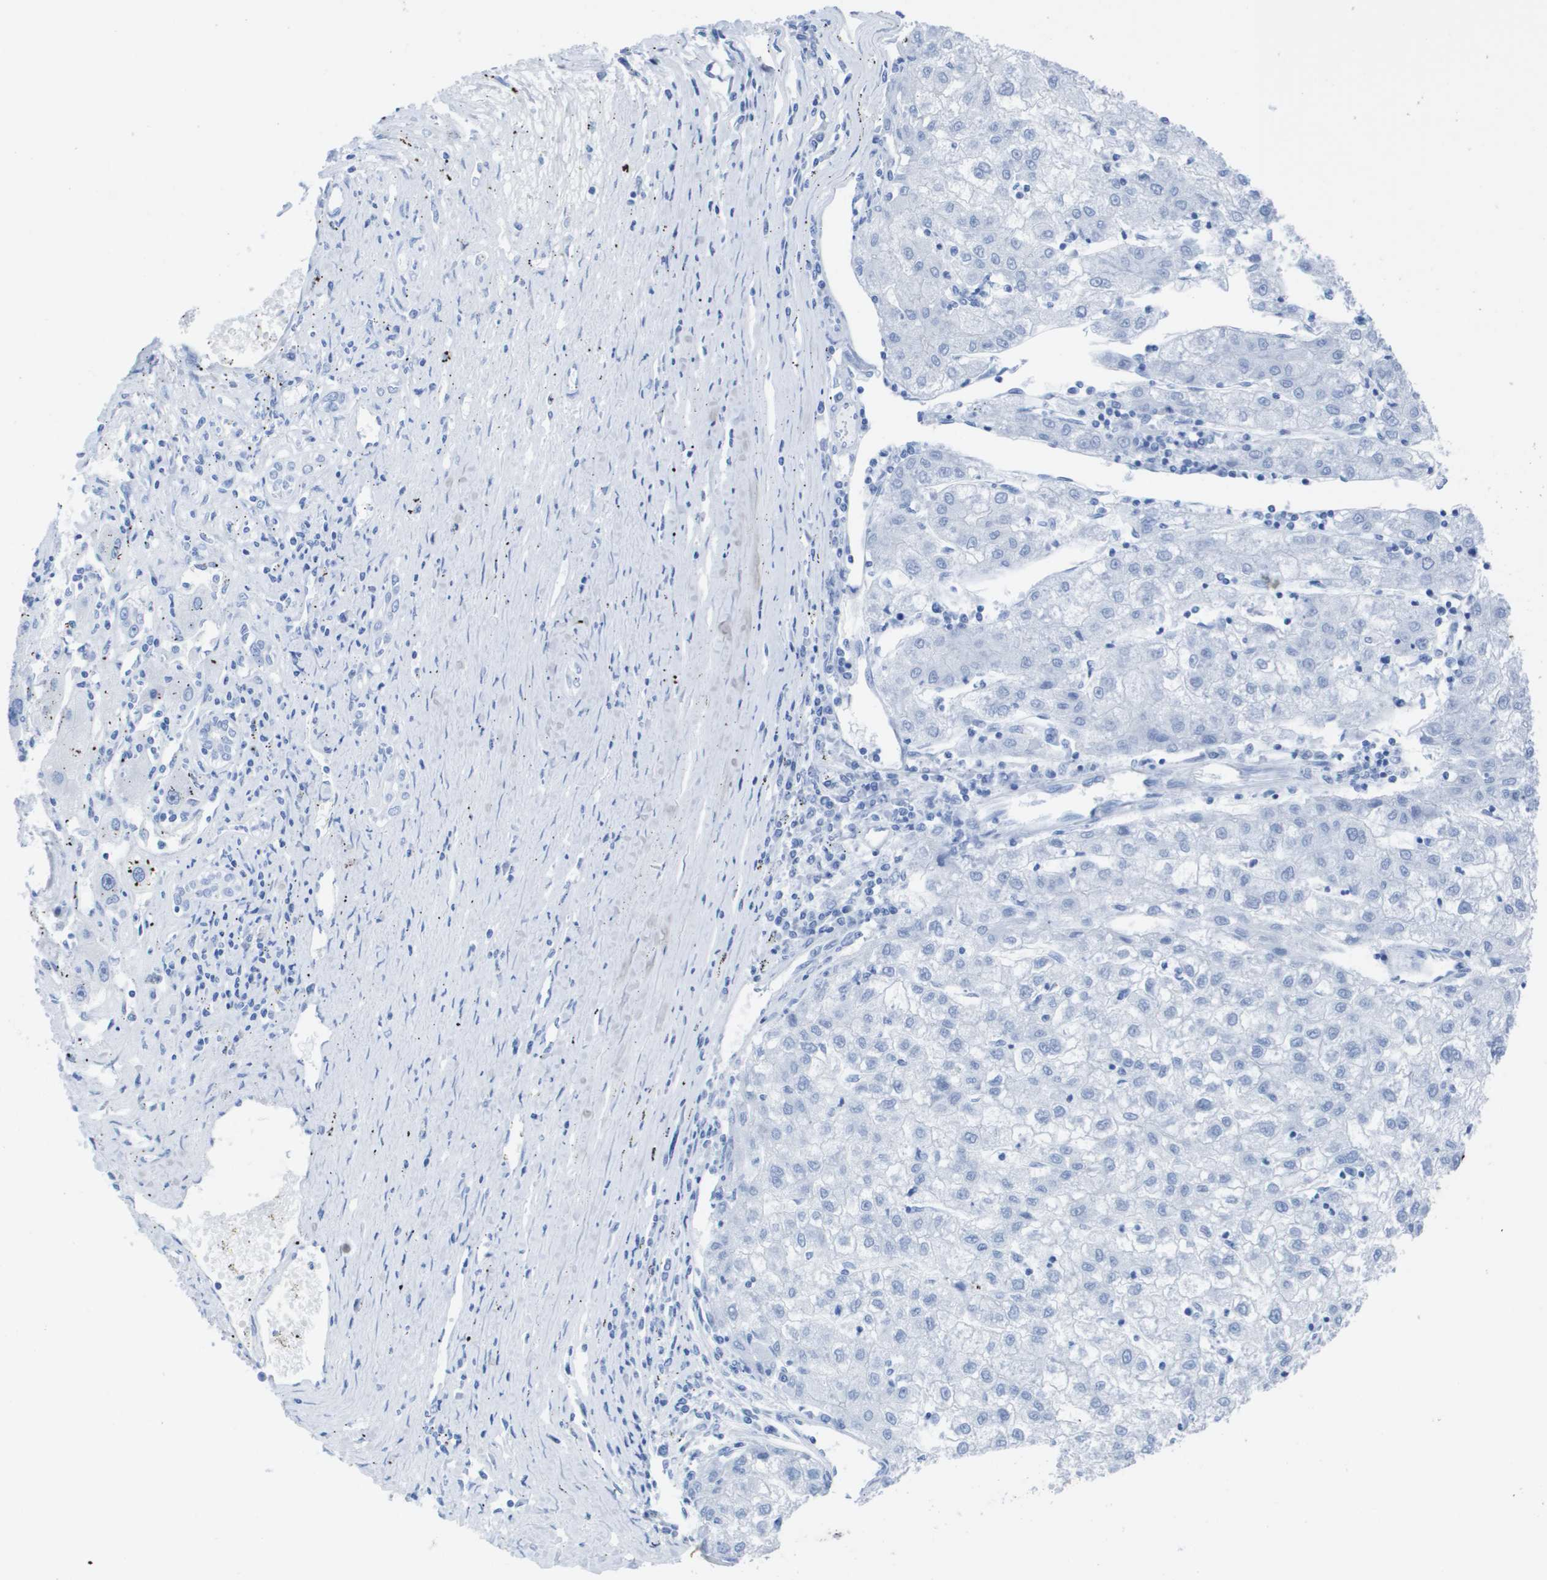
{"staining": {"intensity": "negative", "quantity": "none", "location": "none"}, "tissue": "liver cancer", "cell_type": "Tumor cells", "image_type": "cancer", "snomed": [{"axis": "morphology", "description": "Carcinoma, Hepatocellular, NOS"}, {"axis": "topography", "description": "Liver"}], "caption": "Tumor cells are negative for brown protein staining in liver hepatocellular carcinoma.", "gene": "KCNA3", "patient": {"sex": "male", "age": 72}}